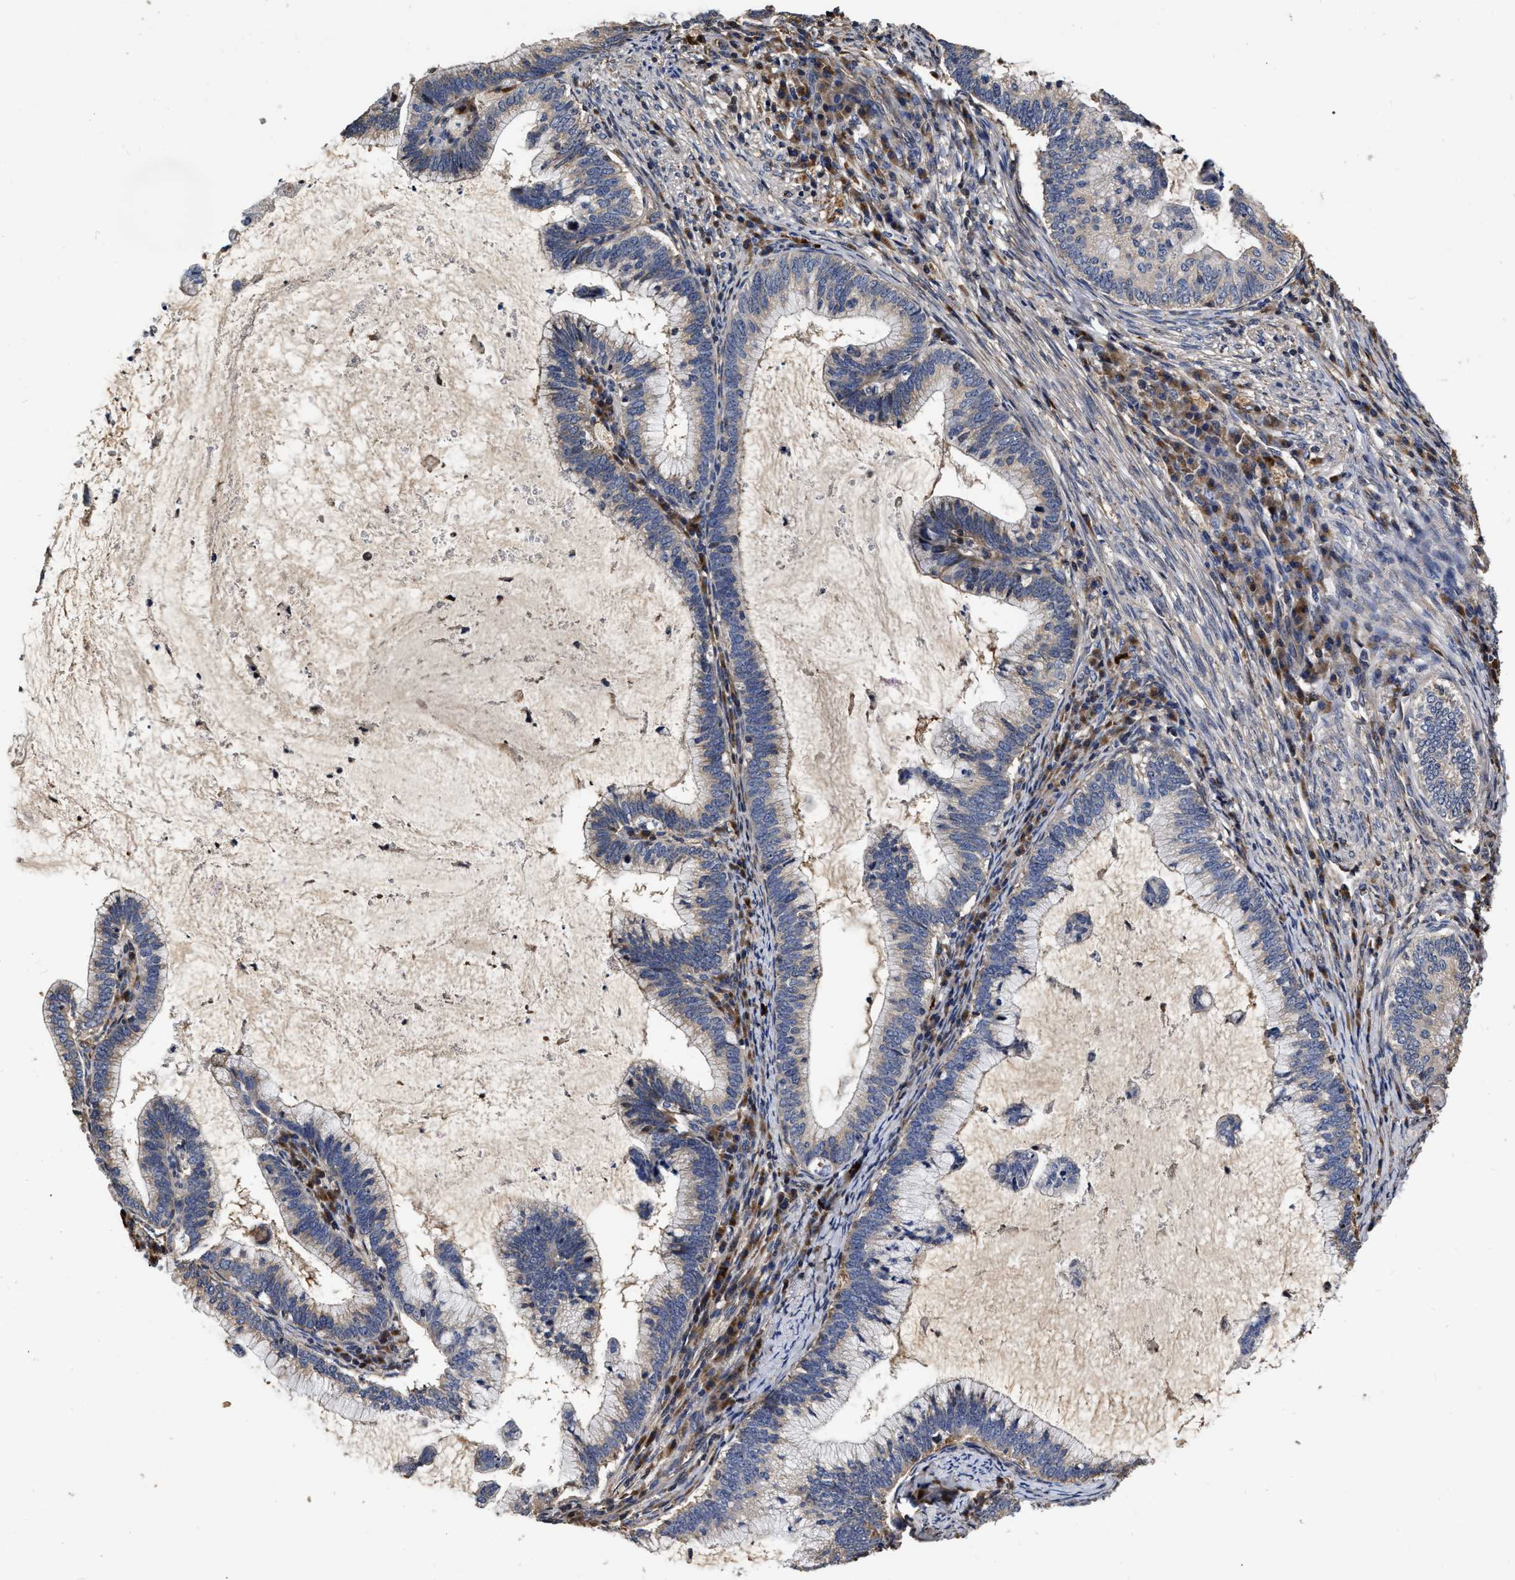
{"staining": {"intensity": "negative", "quantity": "none", "location": "none"}, "tissue": "cervical cancer", "cell_type": "Tumor cells", "image_type": "cancer", "snomed": [{"axis": "morphology", "description": "Adenocarcinoma, NOS"}, {"axis": "topography", "description": "Cervix"}], "caption": "IHC of human cervical cancer (adenocarcinoma) shows no positivity in tumor cells.", "gene": "ABCG8", "patient": {"sex": "female", "age": 36}}